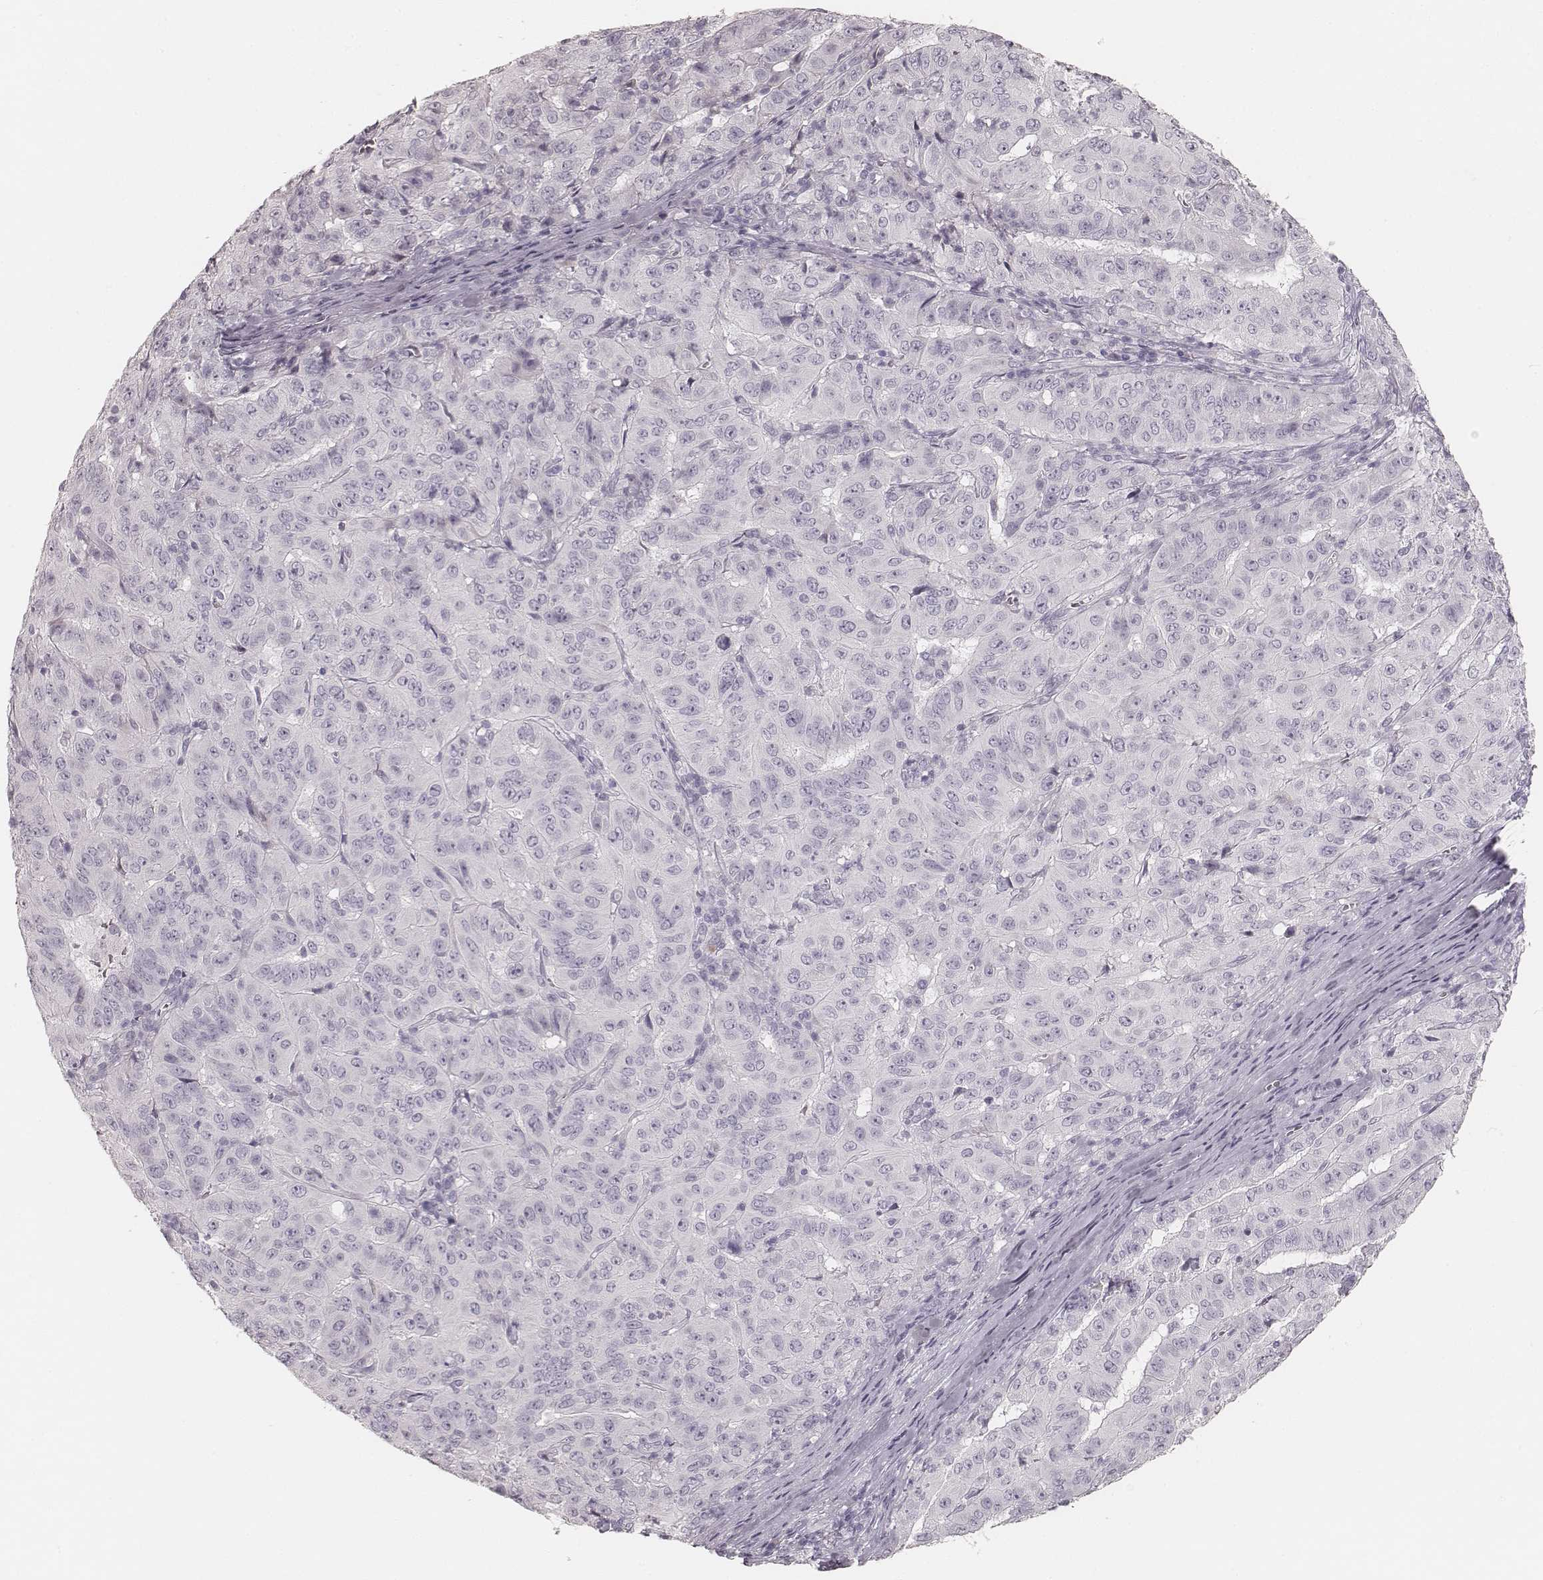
{"staining": {"intensity": "negative", "quantity": "none", "location": "none"}, "tissue": "pancreatic cancer", "cell_type": "Tumor cells", "image_type": "cancer", "snomed": [{"axis": "morphology", "description": "Adenocarcinoma, NOS"}, {"axis": "topography", "description": "Pancreas"}], "caption": "Pancreatic cancer stained for a protein using immunohistochemistry reveals no staining tumor cells.", "gene": "KRT82", "patient": {"sex": "male", "age": 63}}